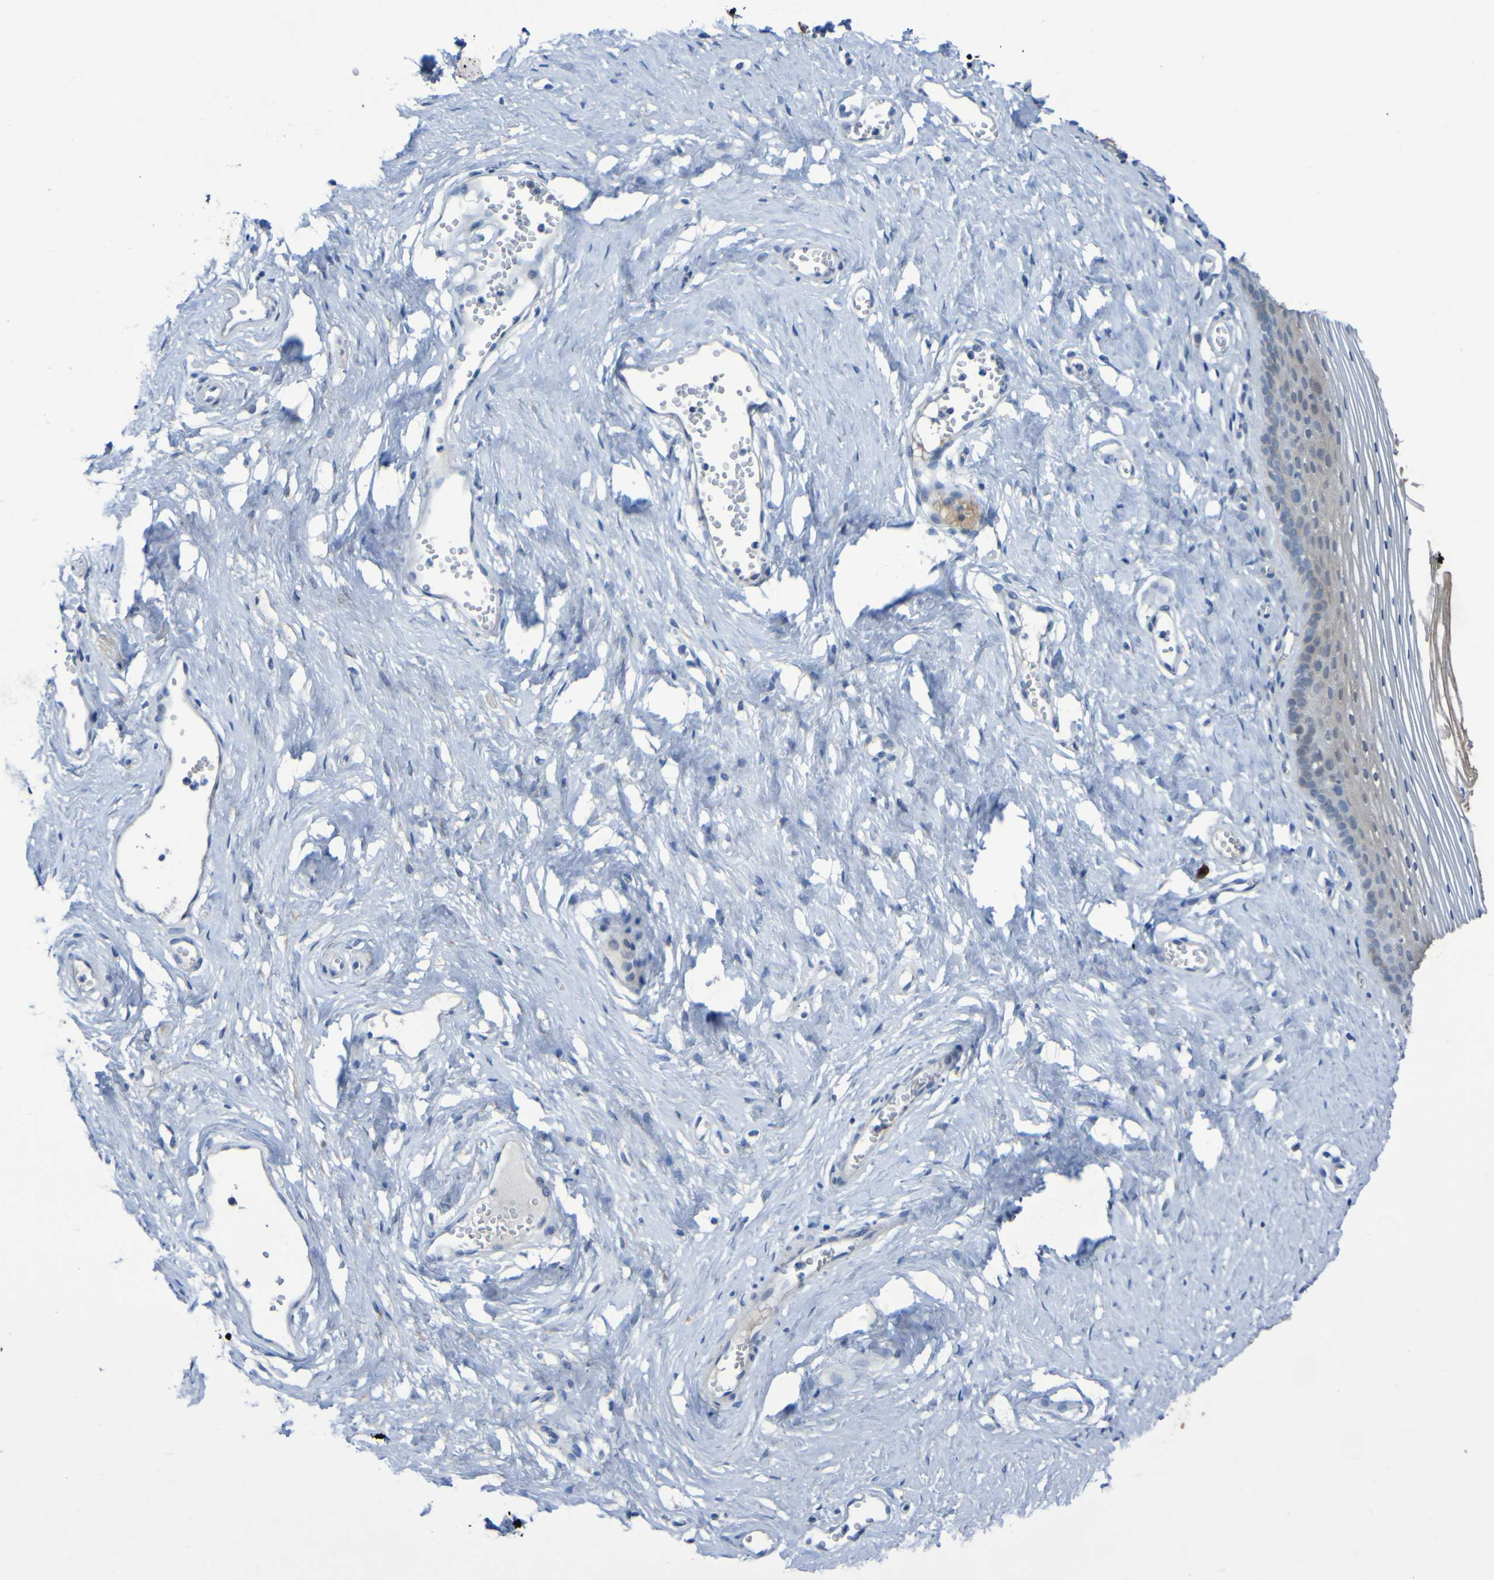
{"staining": {"intensity": "weak", "quantity": "<25%", "location": "cytoplasmic/membranous"}, "tissue": "vagina", "cell_type": "Squamous epithelial cells", "image_type": "normal", "snomed": [{"axis": "morphology", "description": "Normal tissue, NOS"}, {"axis": "topography", "description": "Vagina"}], "caption": "A micrograph of vagina stained for a protein displays no brown staining in squamous epithelial cells. (DAB immunohistochemistry visualized using brightfield microscopy, high magnification).", "gene": "C11orf24", "patient": {"sex": "female", "age": 32}}